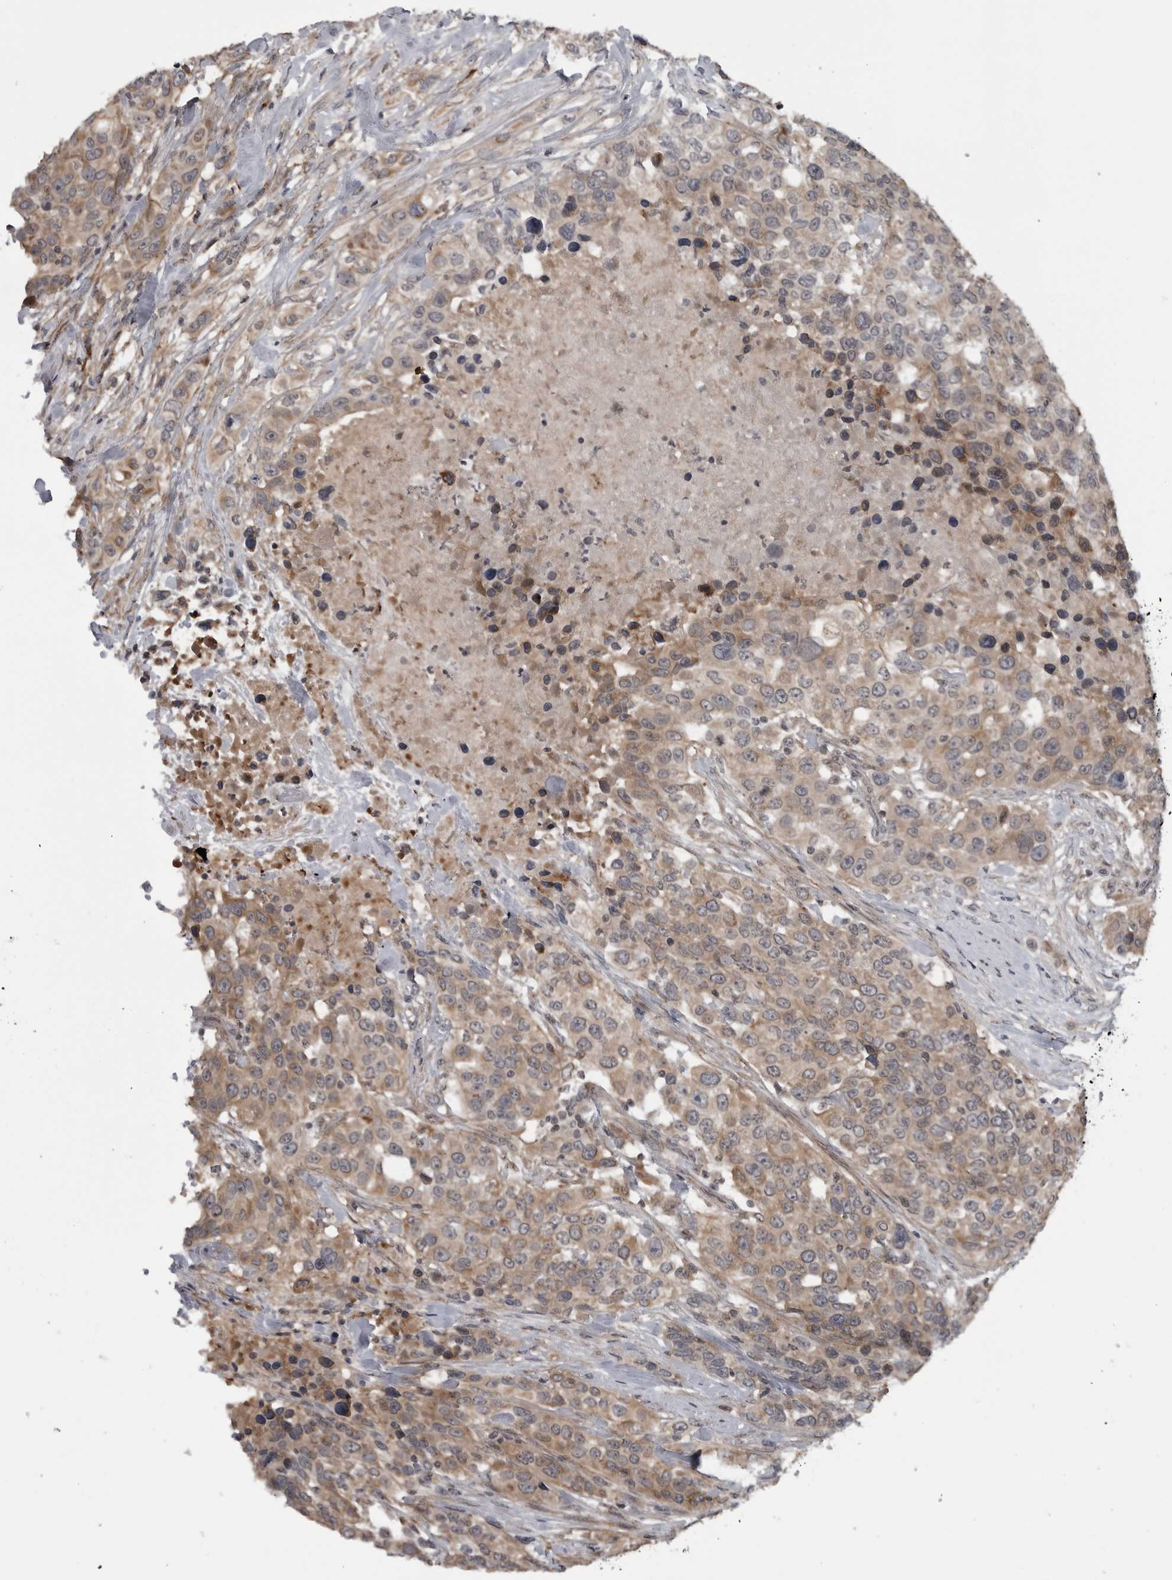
{"staining": {"intensity": "moderate", "quantity": ">75%", "location": "cytoplasmic/membranous"}, "tissue": "urothelial cancer", "cell_type": "Tumor cells", "image_type": "cancer", "snomed": [{"axis": "morphology", "description": "Urothelial carcinoma, High grade"}, {"axis": "topography", "description": "Urinary bladder"}], "caption": "This photomicrograph exhibits immunohistochemistry (IHC) staining of human urothelial carcinoma (high-grade), with medium moderate cytoplasmic/membranous positivity in approximately >75% of tumor cells.", "gene": "FAAP100", "patient": {"sex": "female", "age": 80}}